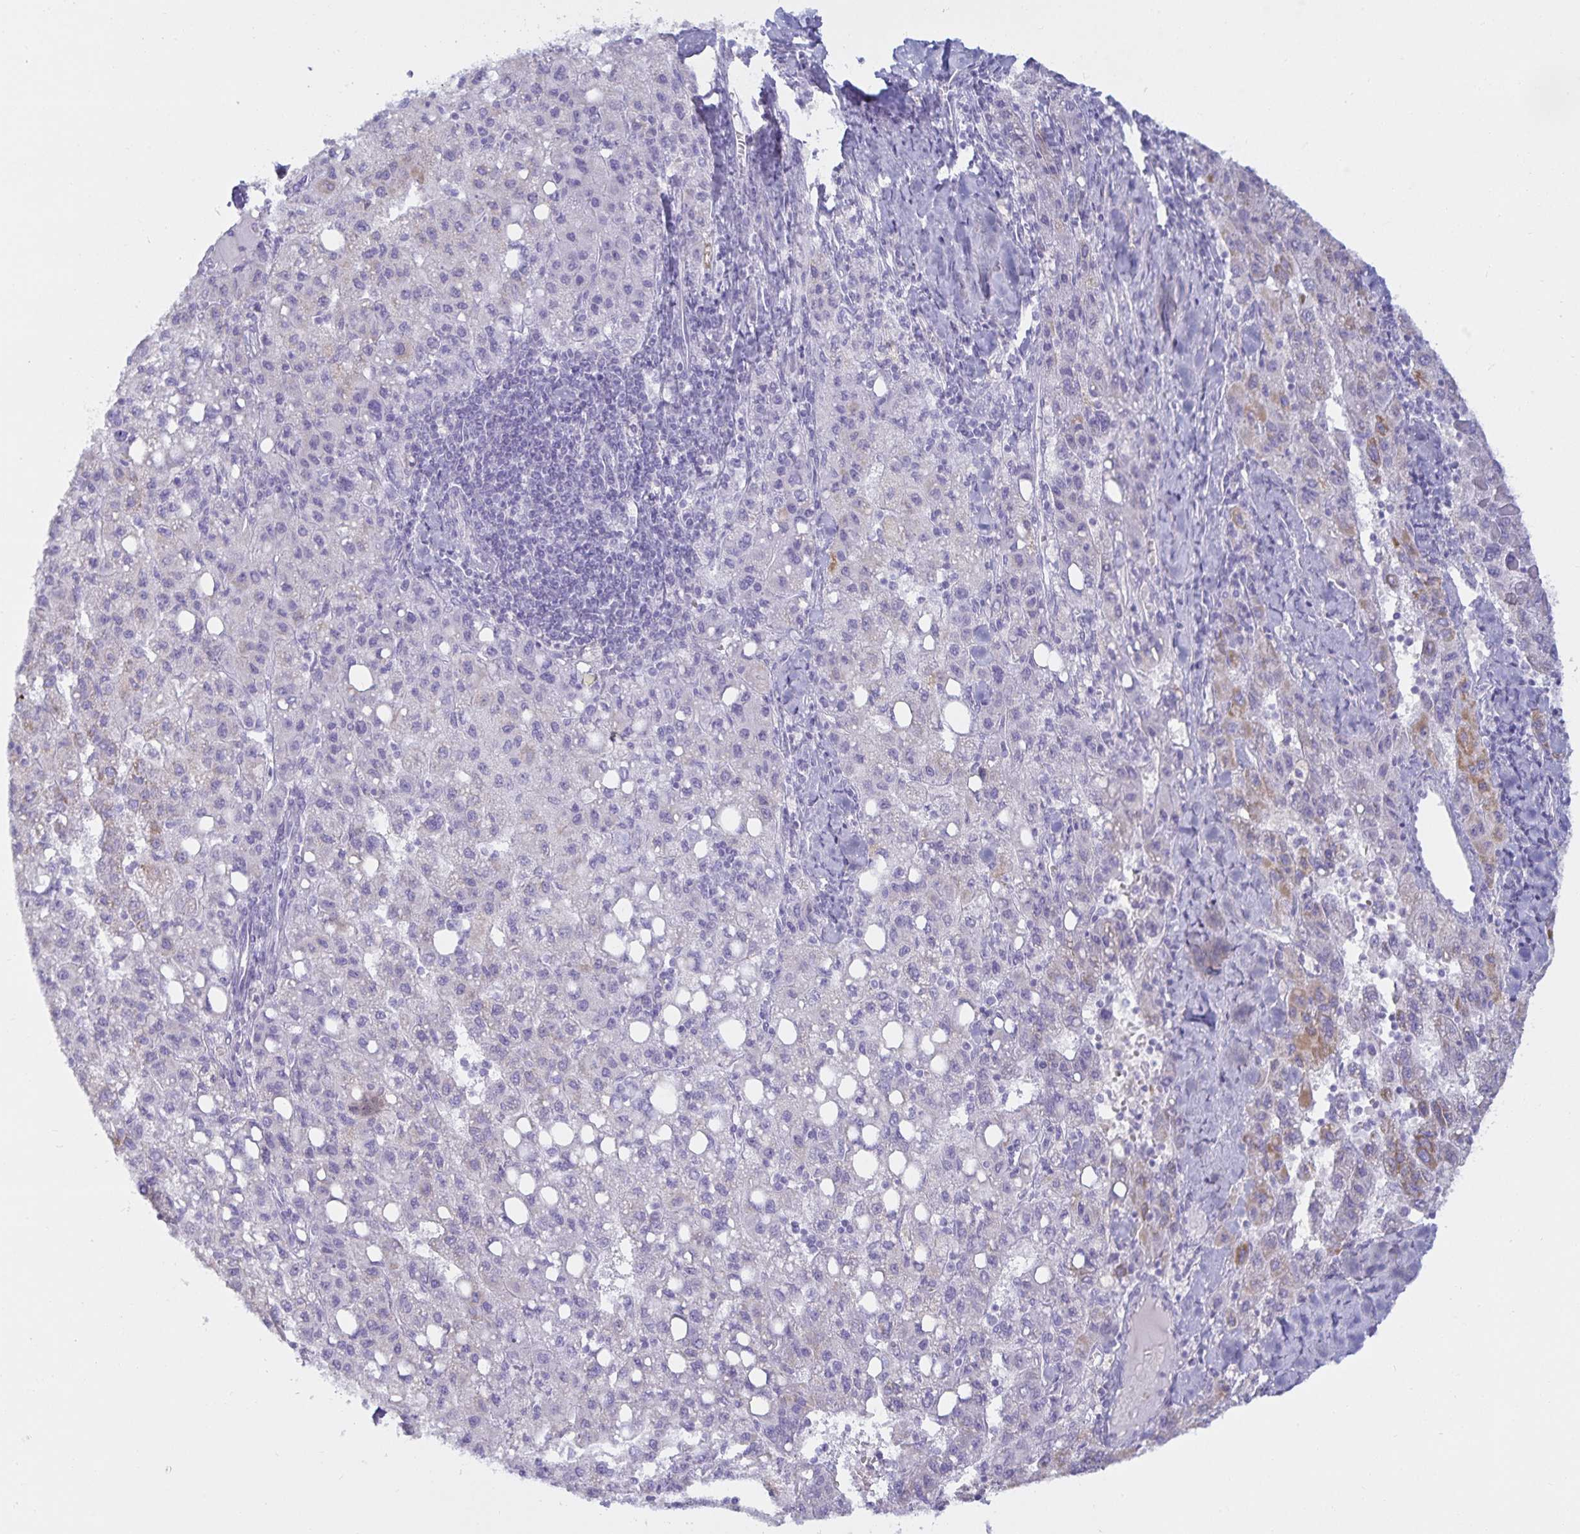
{"staining": {"intensity": "negative", "quantity": "none", "location": "none"}, "tissue": "liver cancer", "cell_type": "Tumor cells", "image_type": "cancer", "snomed": [{"axis": "morphology", "description": "Carcinoma, Hepatocellular, NOS"}, {"axis": "topography", "description": "Liver"}], "caption": "A high-resolution photomicrograph shows IHC staining of liver cancer (hepatocellular carcinoma), which demonstrates no significant positivity in tumor cells. (DAB (3,3'-diaminobenzidine) IHC visualized using brightfield microscopy, high magnification).", "gene": "MON2", "patient": {"sex": "female", "age": 82}}